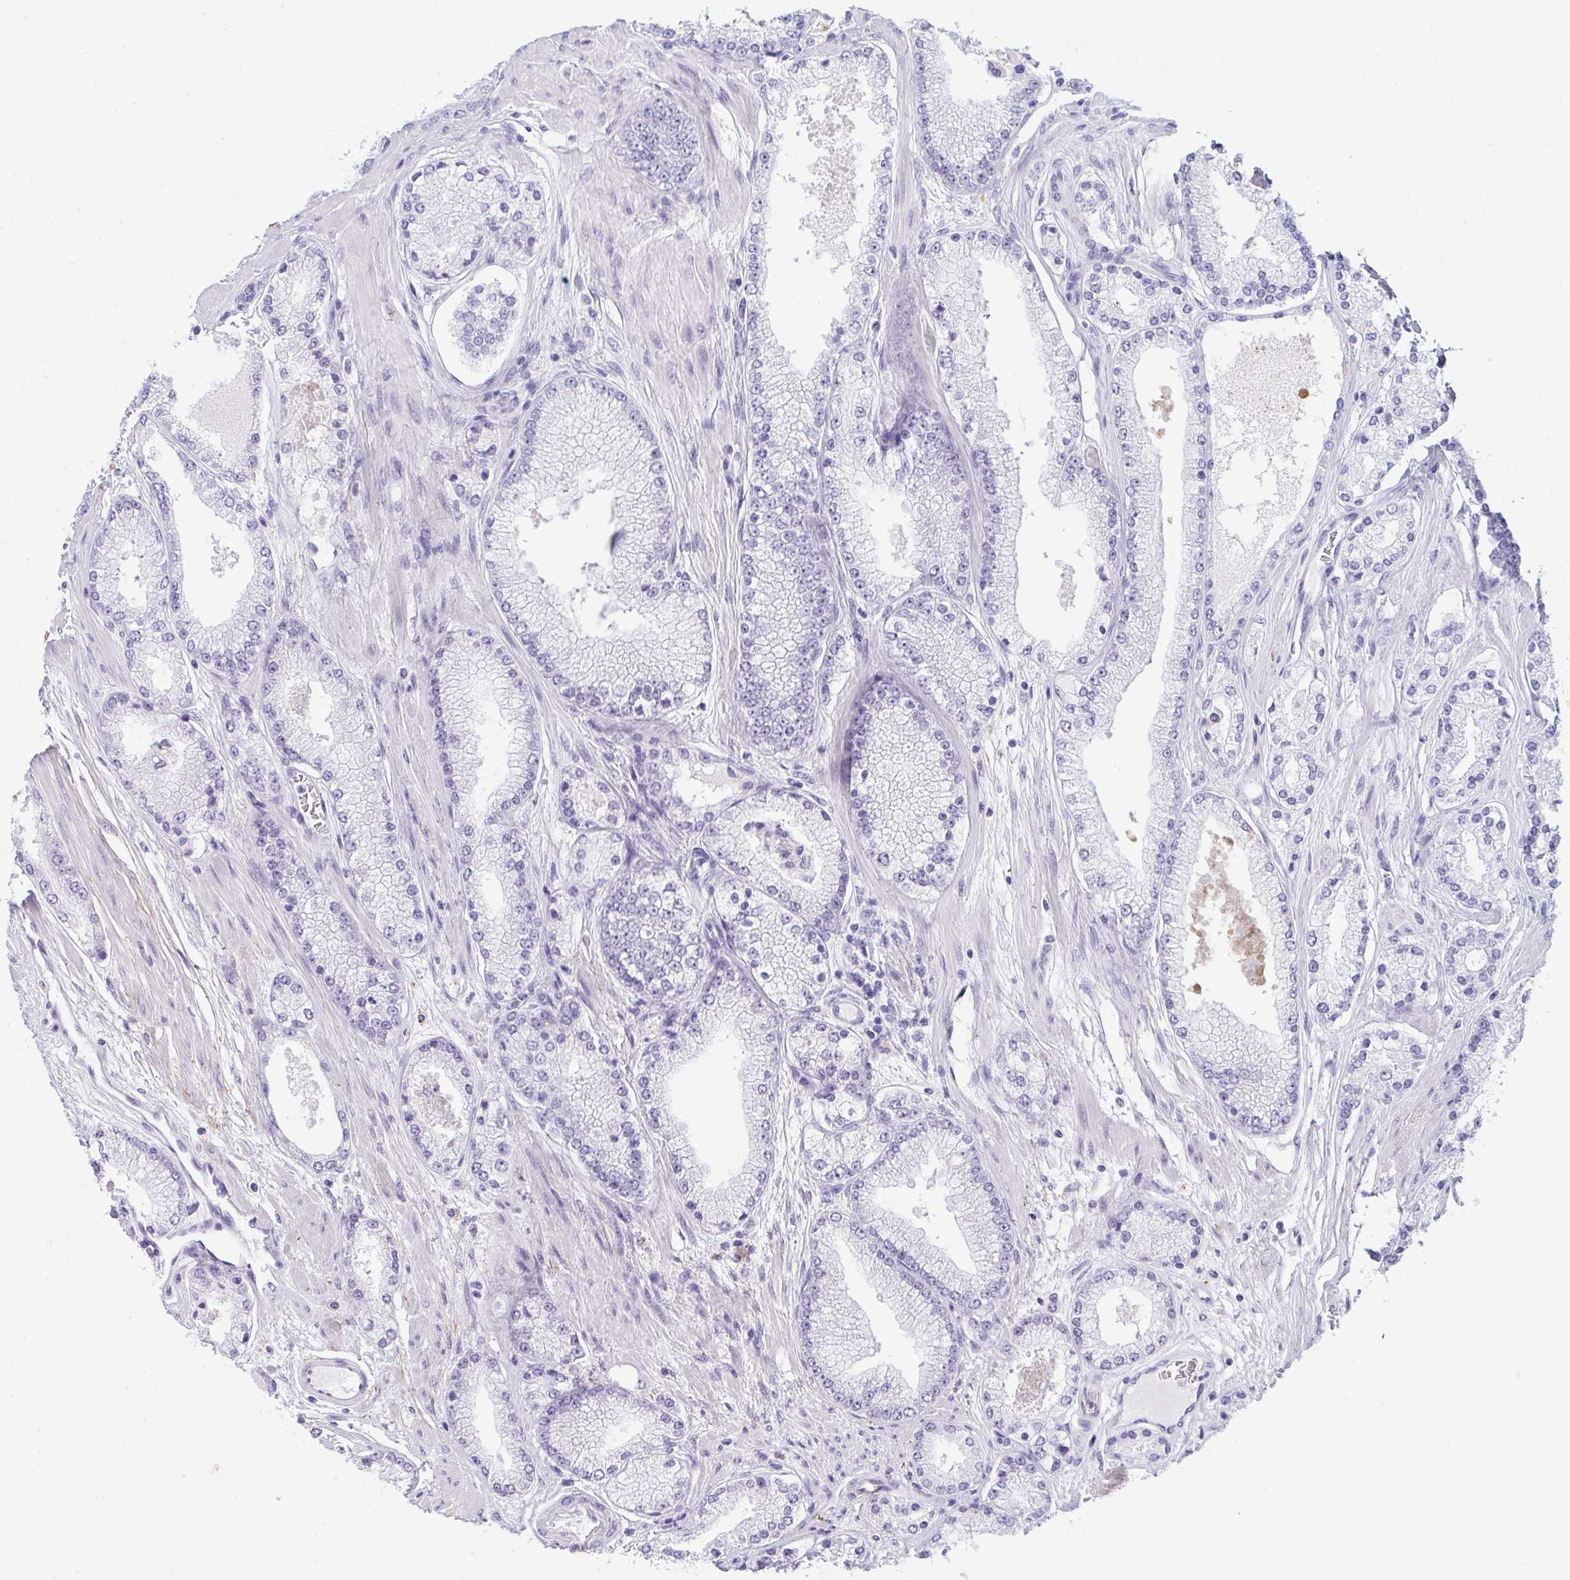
{"staining": {"intensity": "negative", "quantity": "none", "location": "none"}, "tissue": "prostate cancer", "cell_type": "Tumor cells", "image_type": "cancer", "snomed": [{"axis": "morphology", "description": "Adenocarcinoma, High grade"}, {"axis": "topography", "description": "Prostate"}], "caption": "This micrograph is of prostate adenocarcinoma (high-grade) stained with immunohistochemistry to label a protein in brown with the nuclei are counter-stained blue. There is no positivity in tumor cells.", "gene": "ELN", "patient": {"sex": "male", "age": 63}}